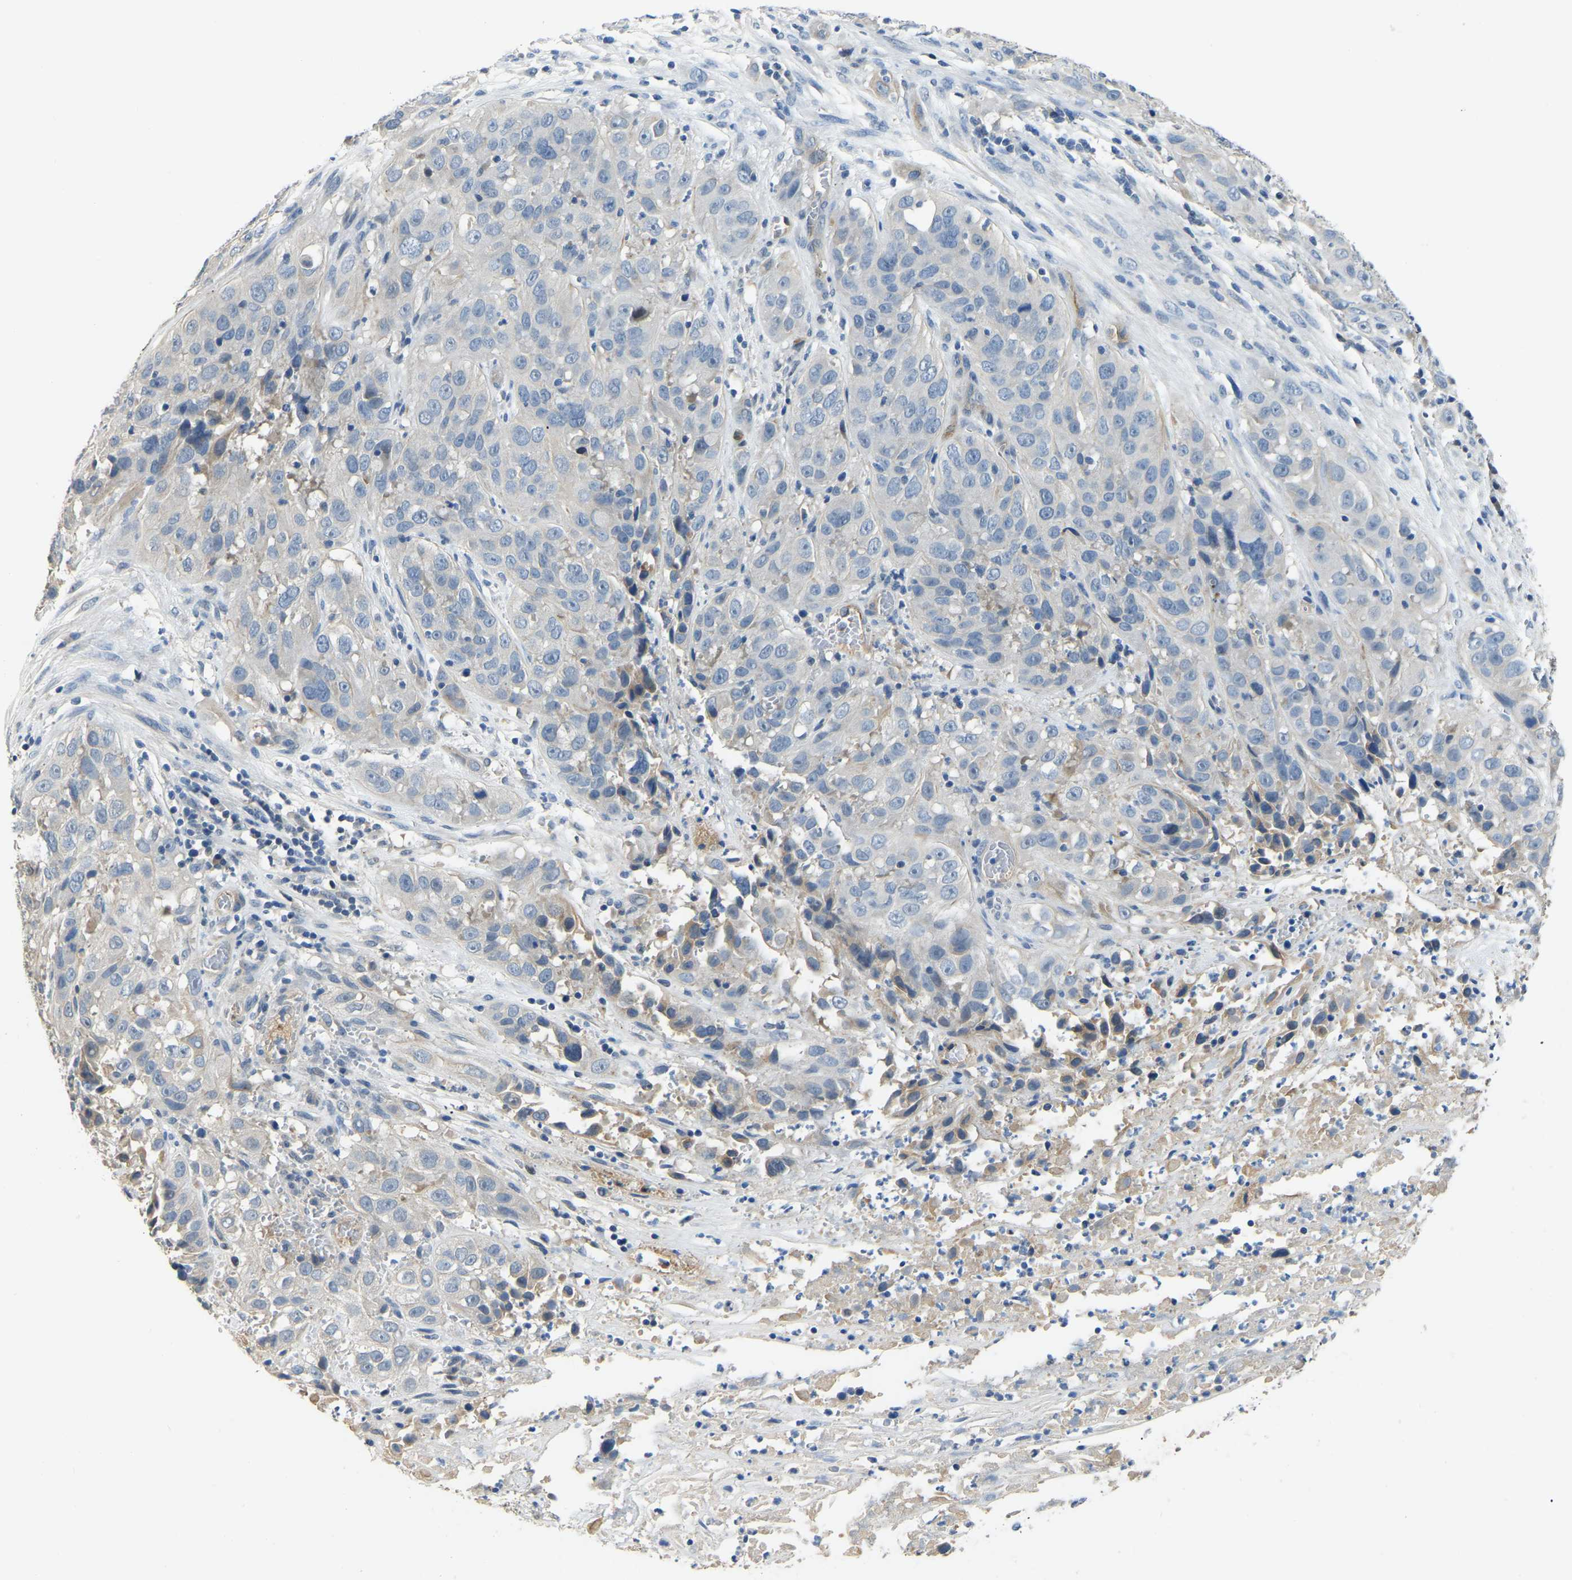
{"staining": {"intensity": "negative", "quantity": "none", "location": "none"}, "tissue": "cervical cancer", "cell_type": "Tumor cells", "image_type": "cancer", "snomed": [{"axis": "morphology", "description": "Squamous cell carcinoma, NOS"}, {"axis": "topography", "description": "Cervix"}], "caption": "Immunohistochemical staining of cervical cancer displays no significant expression in tumor cells. (IHC, brightfield microscopy, high magnification).", "gene": "HIGD2B", "patient": {"sex": "female", "age": 32}}